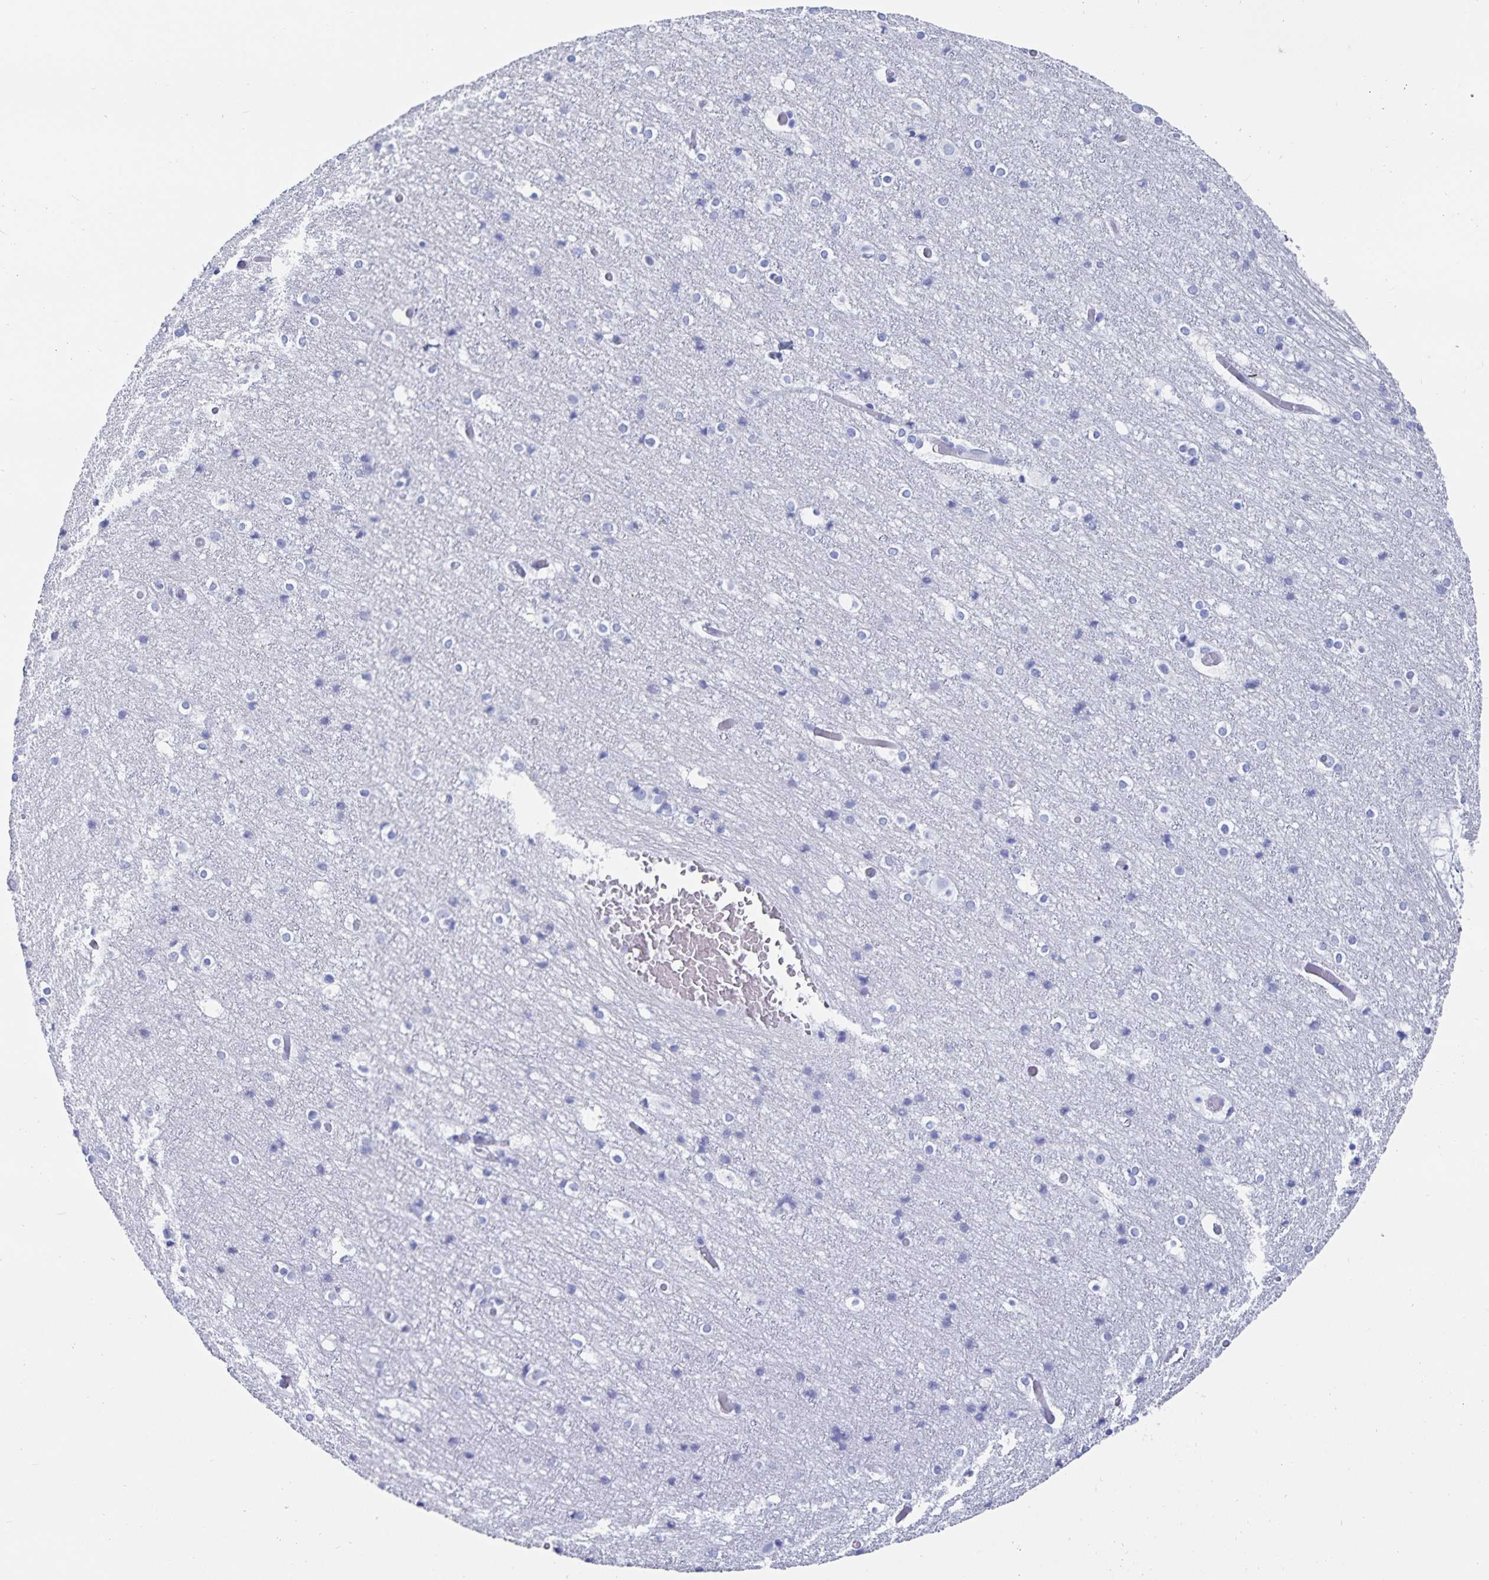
{"staining": {"intensity": "negative", "quantity": "none", "location": "none"}, "tissue": "cerebral cortex", "cell_type": "Endothelial cells", "image_type": "normal", "snomed": [{"axis": "morphology", "description": "Normal tissue, NOS"}, {"axis": "topography", "description": "Cerebral cortex"}], "caption": "Photomicrograph shows no protein positivity in endothelial cells of benign cerebral cortex.", "gene": "C19orf73", "patient": {"sex": "female", "age": 52}}